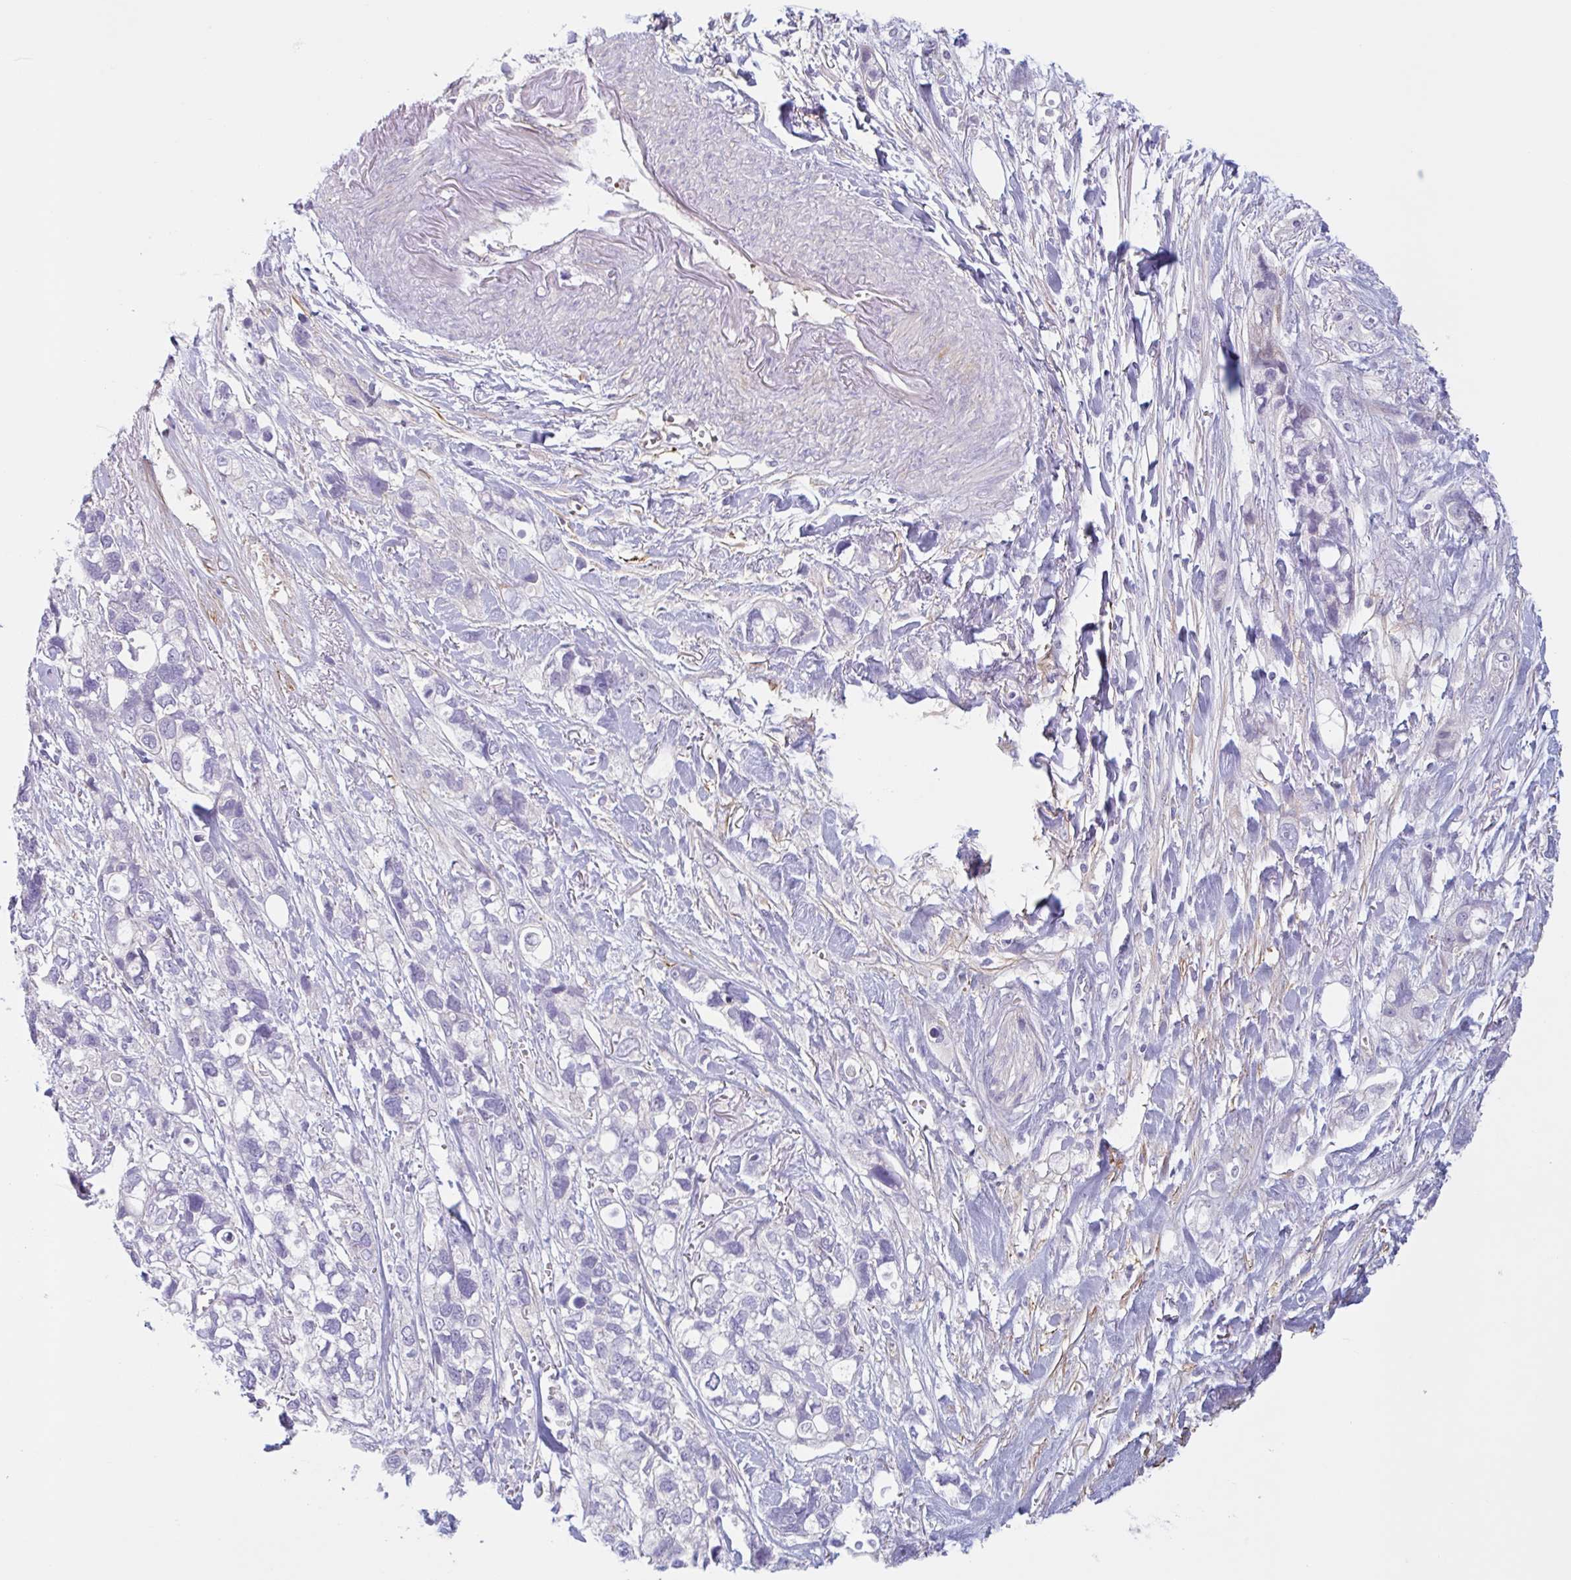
{"staining": {"intensity": "negative", "quantity": "none", "location": "none"}, "tissue": "stomach cancer", "cell_type": "Tumor cells", "image_type": "cancer", "snomed": [{"axis": "morphology", "description": "Adenocarcinoma, NOS"}, {"axis": "topography", "description": "Stomach, upper"}], "caption": "Stomach adenocarcinoma was stained to show a protein in brown. There is no significant positivity in tumor cells. (DAB (3,3'-diaminobenzidine) IHC, high magnification).", "gene": "MYH10", "patient": {"sex": "female", "age": 81}}